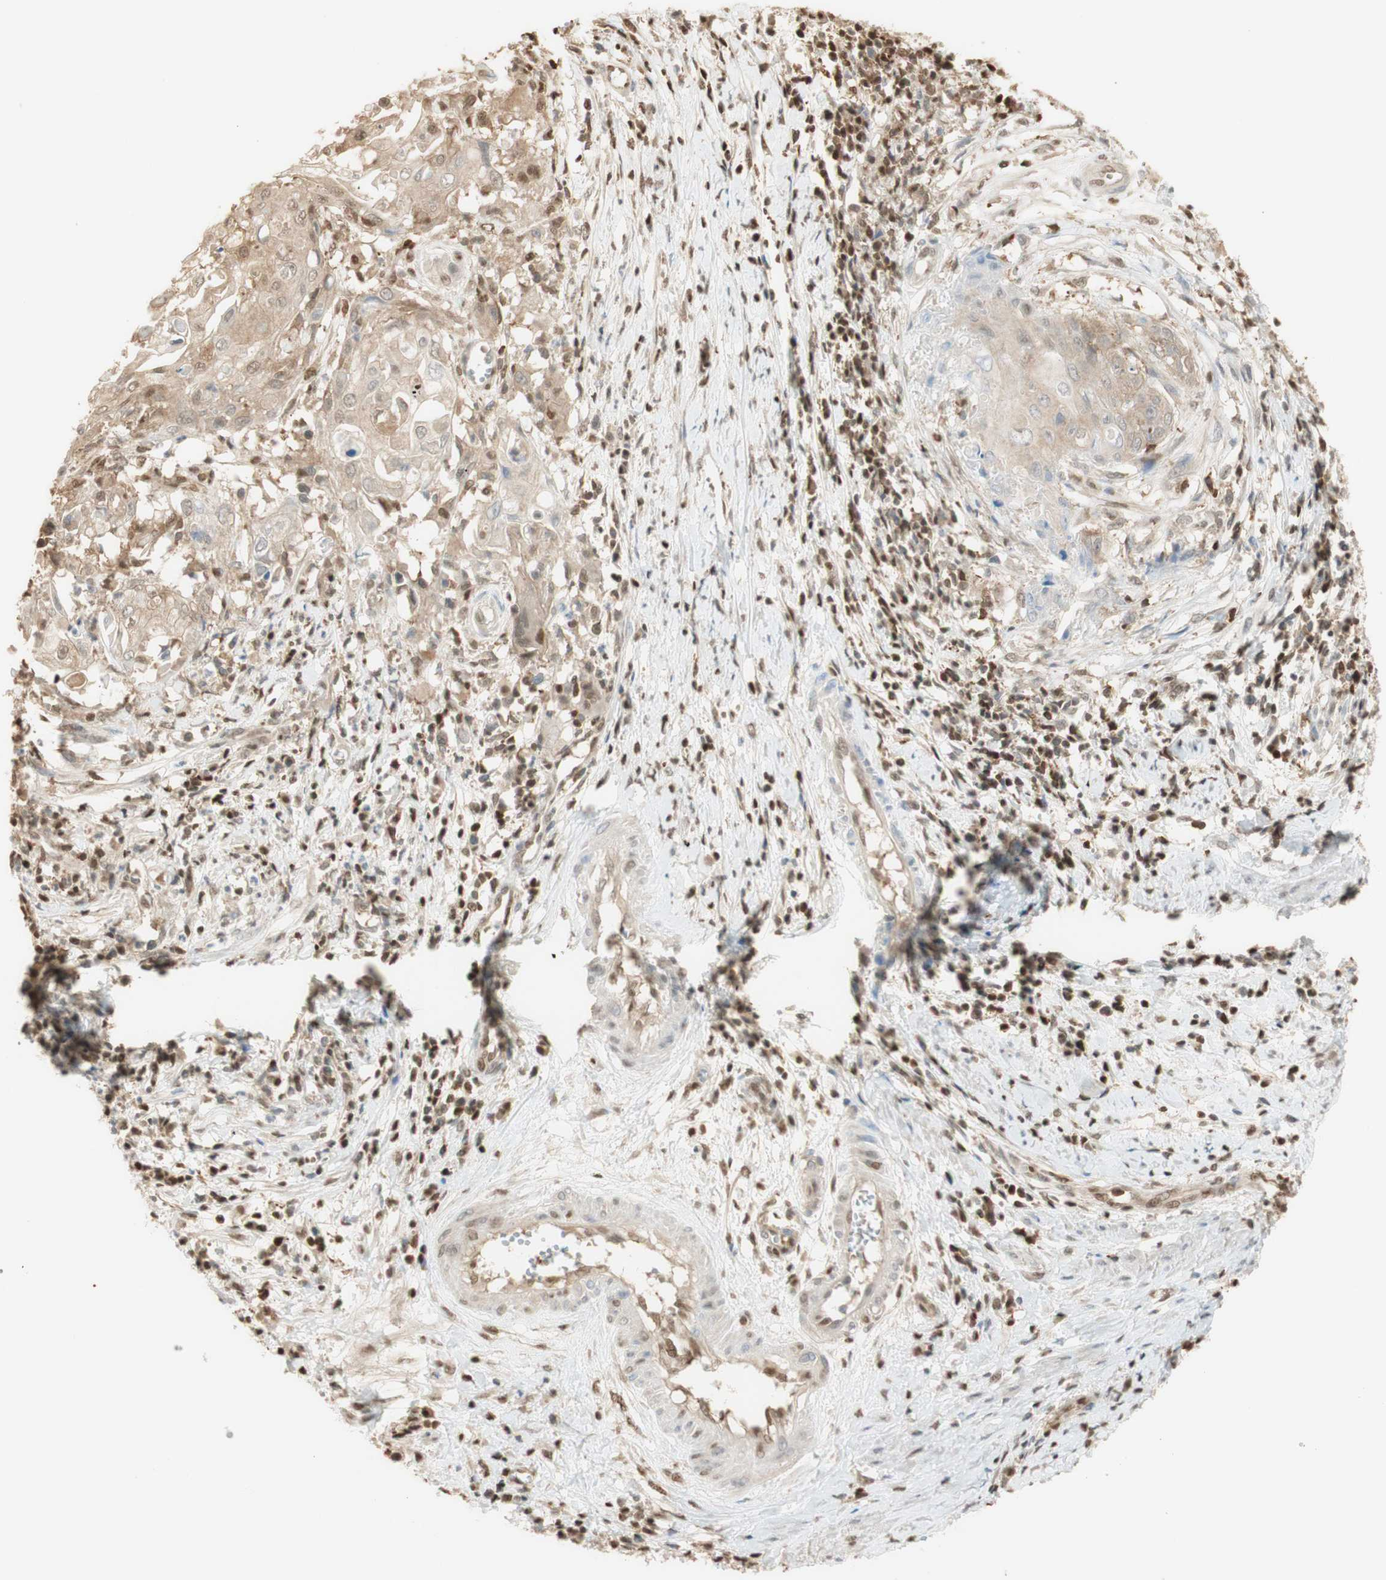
{"staining": {"intensity": "moderate", "quantity": "25%-75%", "location": "cytoplasmic/membranous,nuclear"}, "tissue": "cervical cancer", "cell_type": "Tumor cells", "image_type": "cancer", "snomed": [{"axis": "morphology", "description": "Squamous cell carcinoma, NOS"}, {"axis": "topography", "description": "Cervix"}], "caption": "Protein positivity by immunohistochemistry (IHC) displays moderate cytoplasmic/membranous and nuclear positivity in approximately 25%-75% of tumor cells in cervical squamous cell carcinoma. The staining is performed using DAB brown chromogen to label protein expression. The nuclei are counter-stained blue using hematoxylin.", "gene": "NAP1L4", "patient": {"sex": "female", "age": 39}}